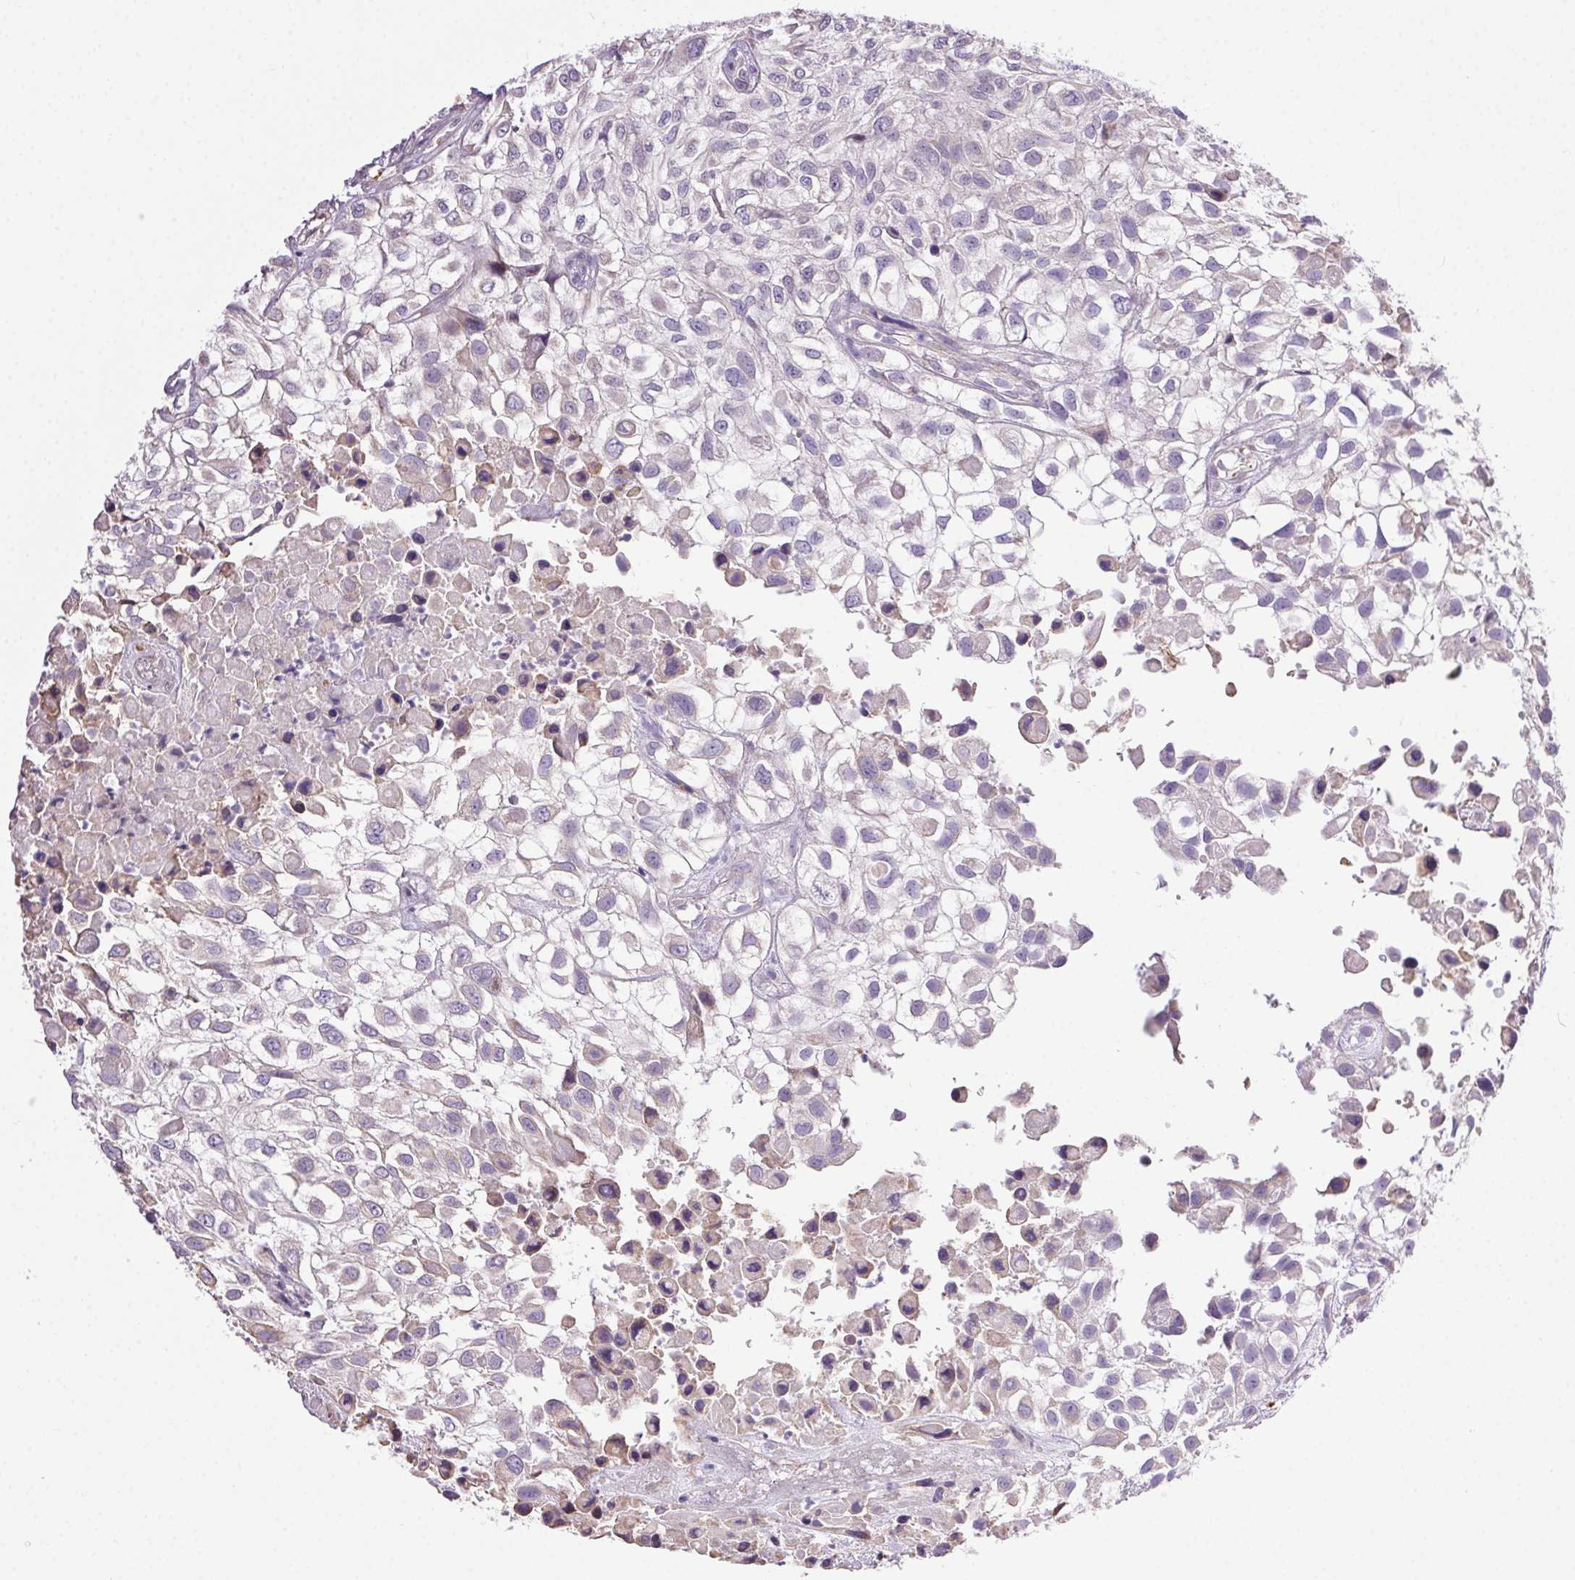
{"staining": {"intensity": "negative", "quantity": "none", "location": "none"}, "tissue": "urothelial cancer", "cell_type": "Tumor cells", "image_type": "cancer", "snomed": [{"axis": "morphology", "description": "Urothelial carcinoma, High grade"}, {"axis": "topography", "description": "Urinary bladder"}], "caption": "The immunohistochemistry (IHC) photomicrograph has no significant staining in tumor cells of urothelial carcinoma (high-grade) tissue. (Brightfield microscopy of DAB immunohistochemistry (IHC) at high magnification).", "gene": "SNX31", "patient": {"sex": "male", "age": 56}}